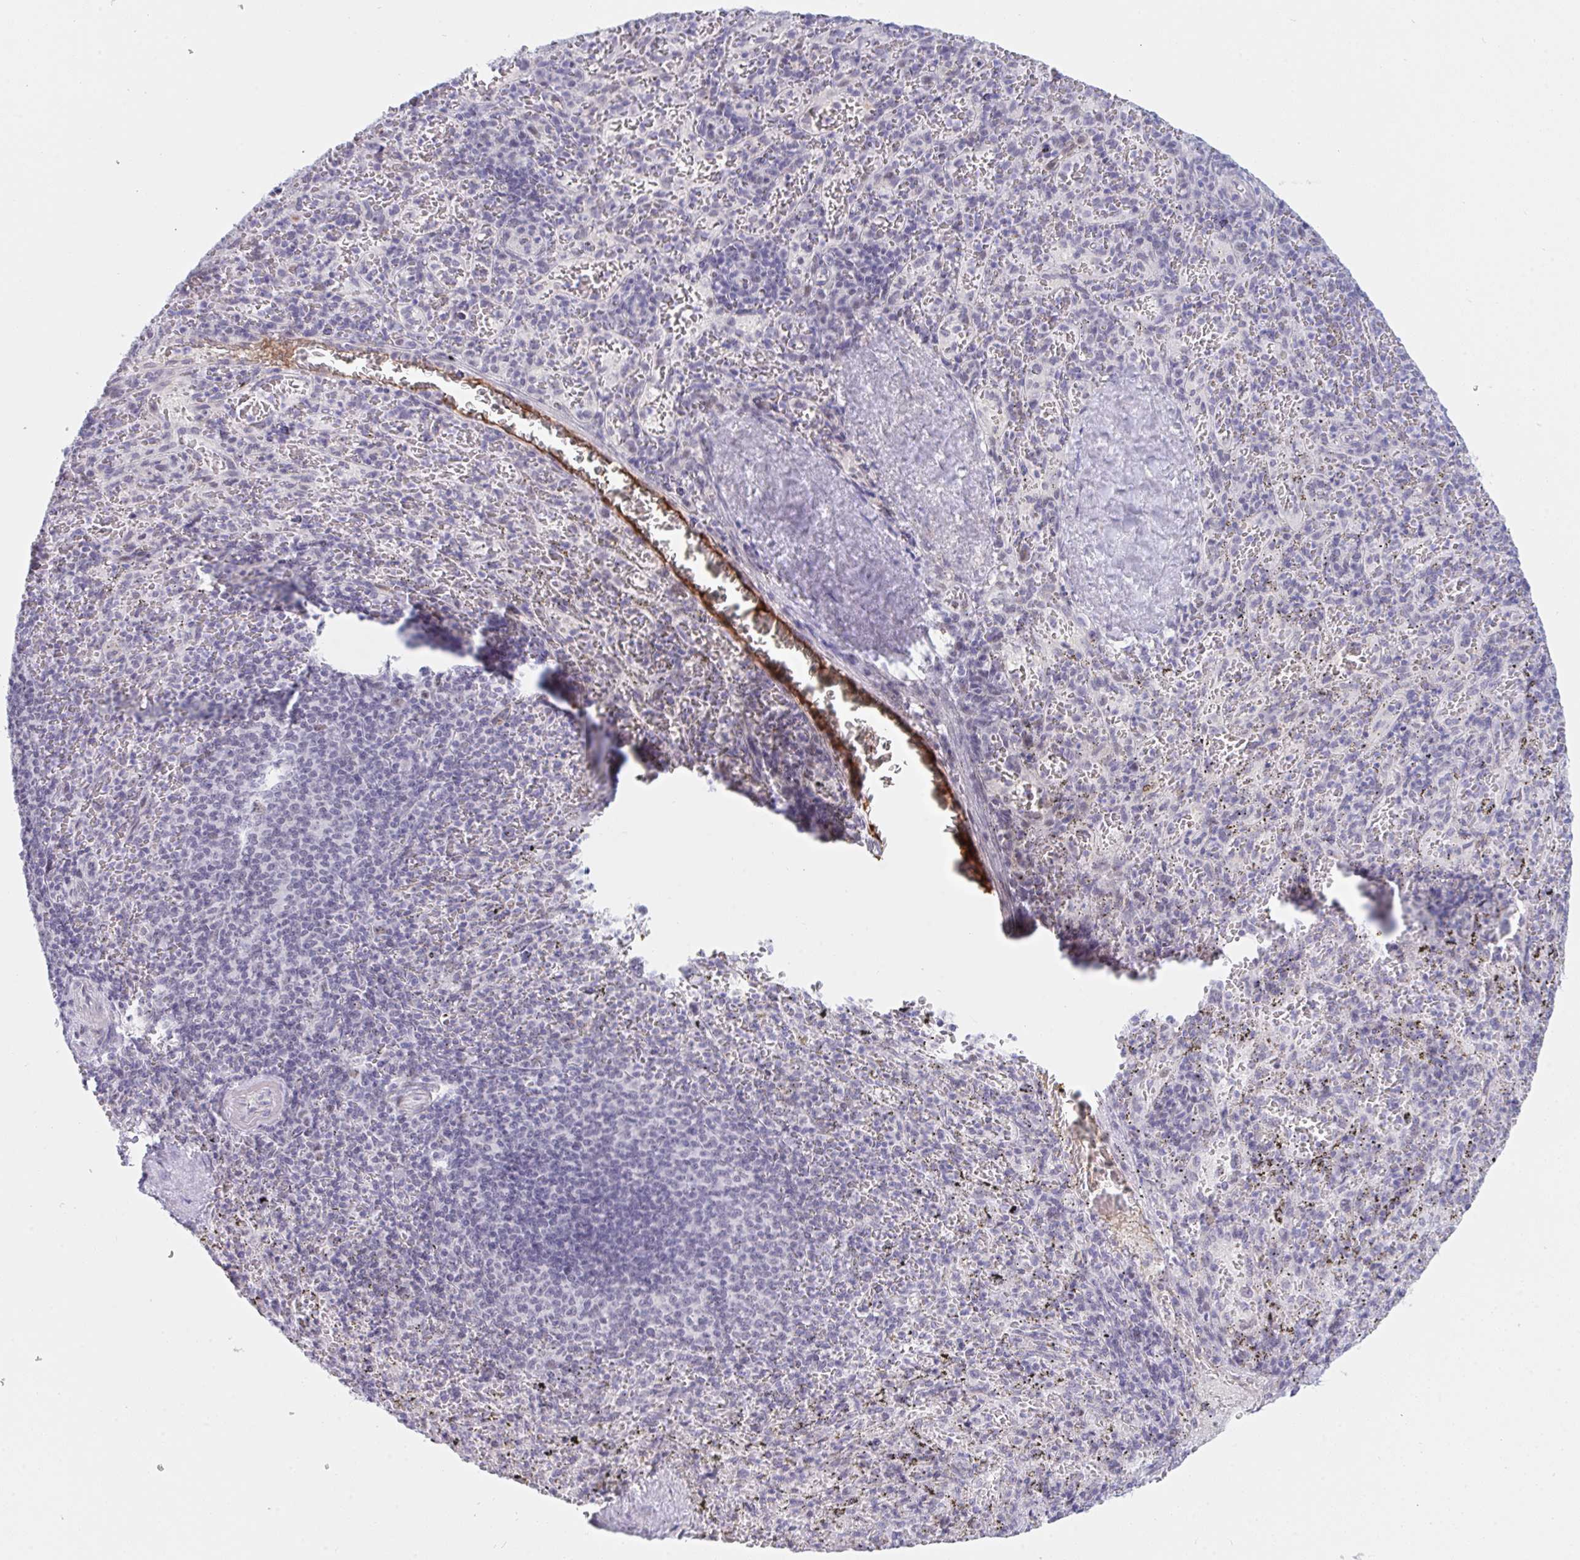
{"staining": {"intensity": "negative", "quantity": "none", "location": "none"}, "tissue": "spleen", "cell_type": "Cells in red pulp", "image_type": "normal", "snomed": [{"axis": "morphology", "description": "Normal tissue, NOS"}, {"axis": "topography", "description": "Spleen"}], "caption": "IHC of normal human spleen exhibits no staining in cells in red pulp.", "gene": "DSCAML1", "patient": {"sex": "male", "age": 57}}